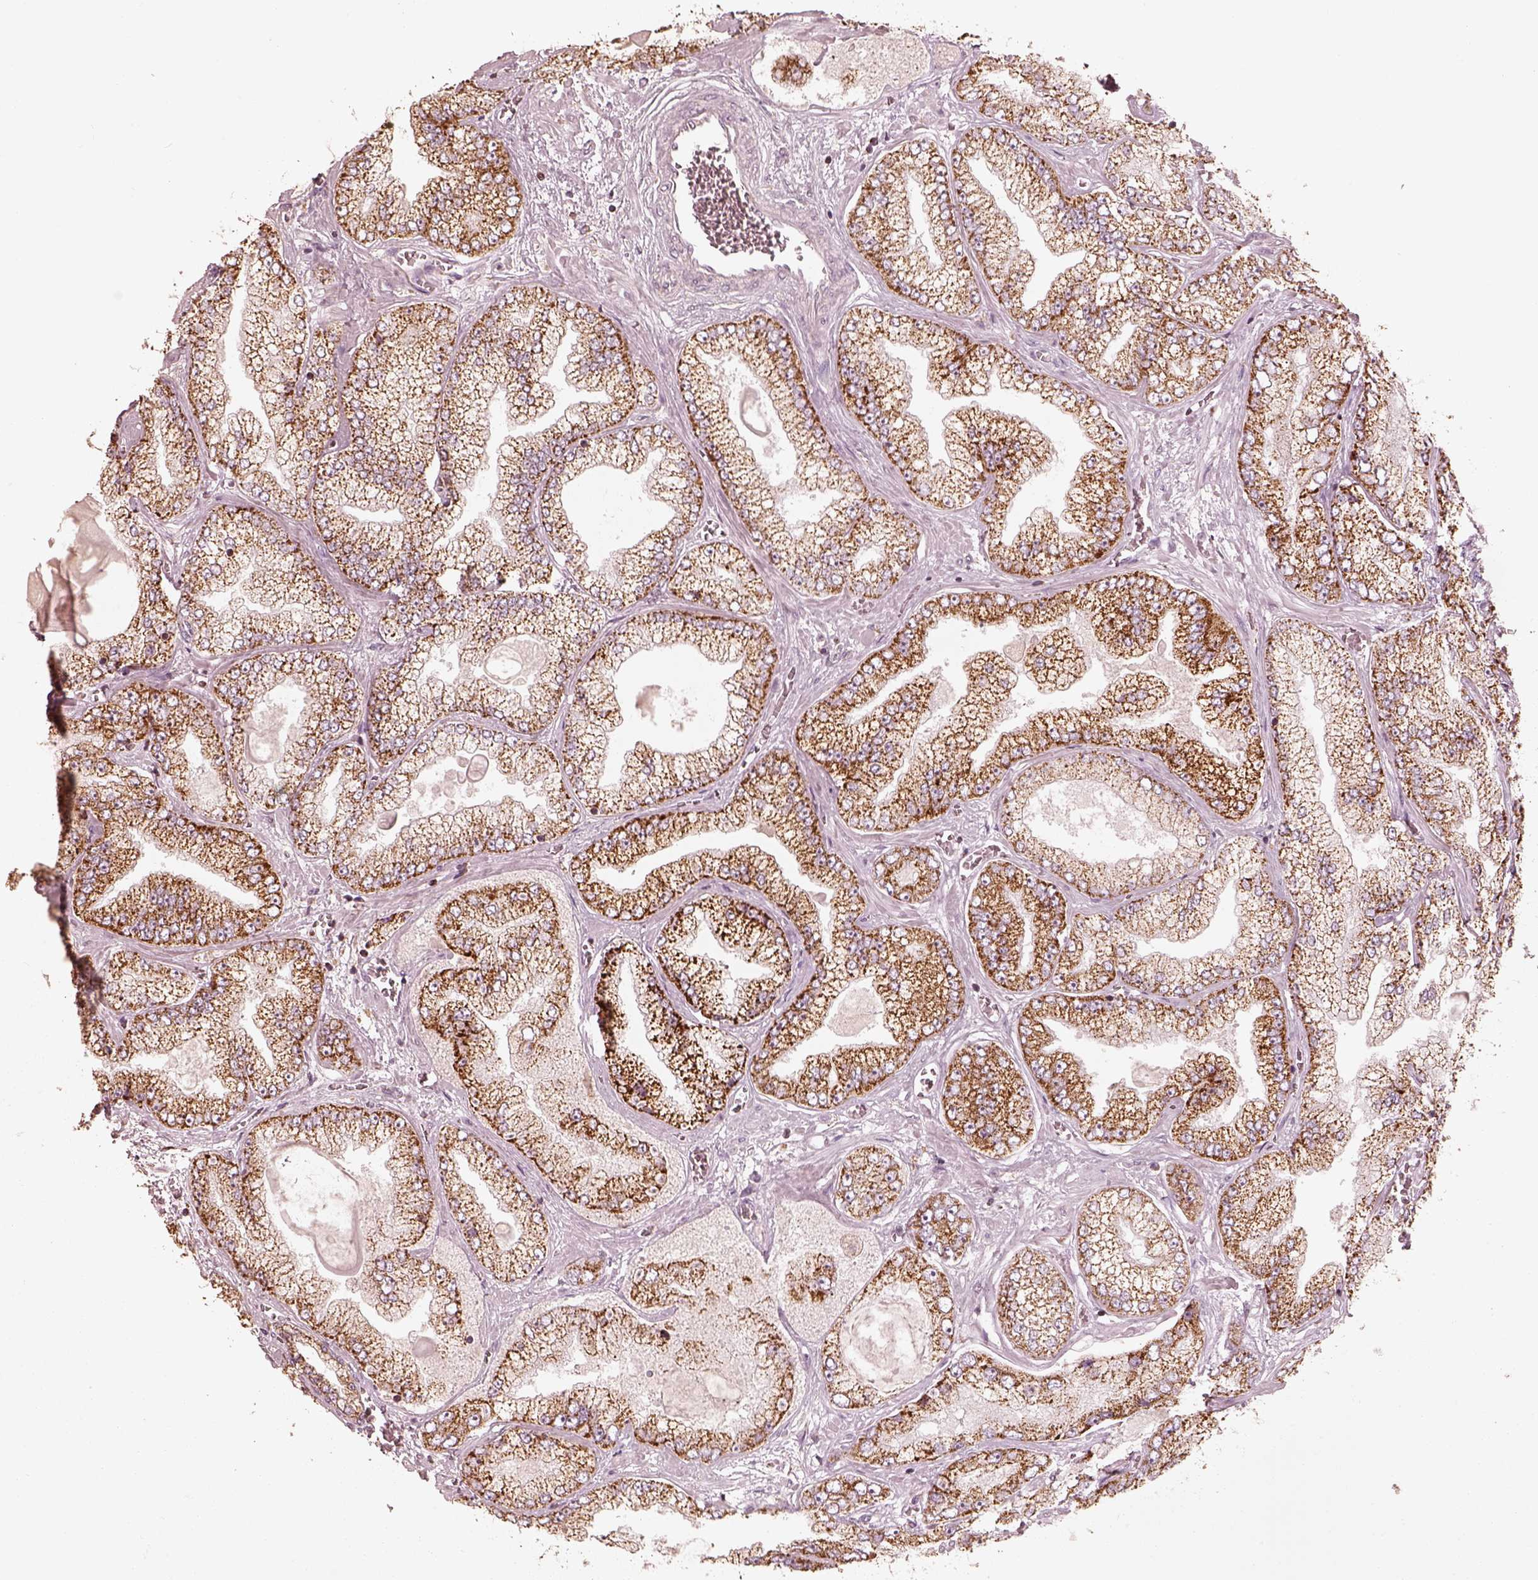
{"staining": {"intensity": "strong", "quantity": ">75%", "location": "cytoplasmic/membranous"}, "tissue": "prostate cancer", "cell_type": "Tumor cells", "image_type": "cancer", "snomed": [{"axis": "morphology", "description": "Adenocarcinoma, Low grade"}, {"axis": "topography", "description": "Prostate"}], "caption": "The photomicrograph shows a brown stain indicating the presence of a protein in the cytoplasmic/membranous of tumor cells in prostate cancer.", "gene": "ENTPD6", "patient": {"sex": "male", "age": 57}}